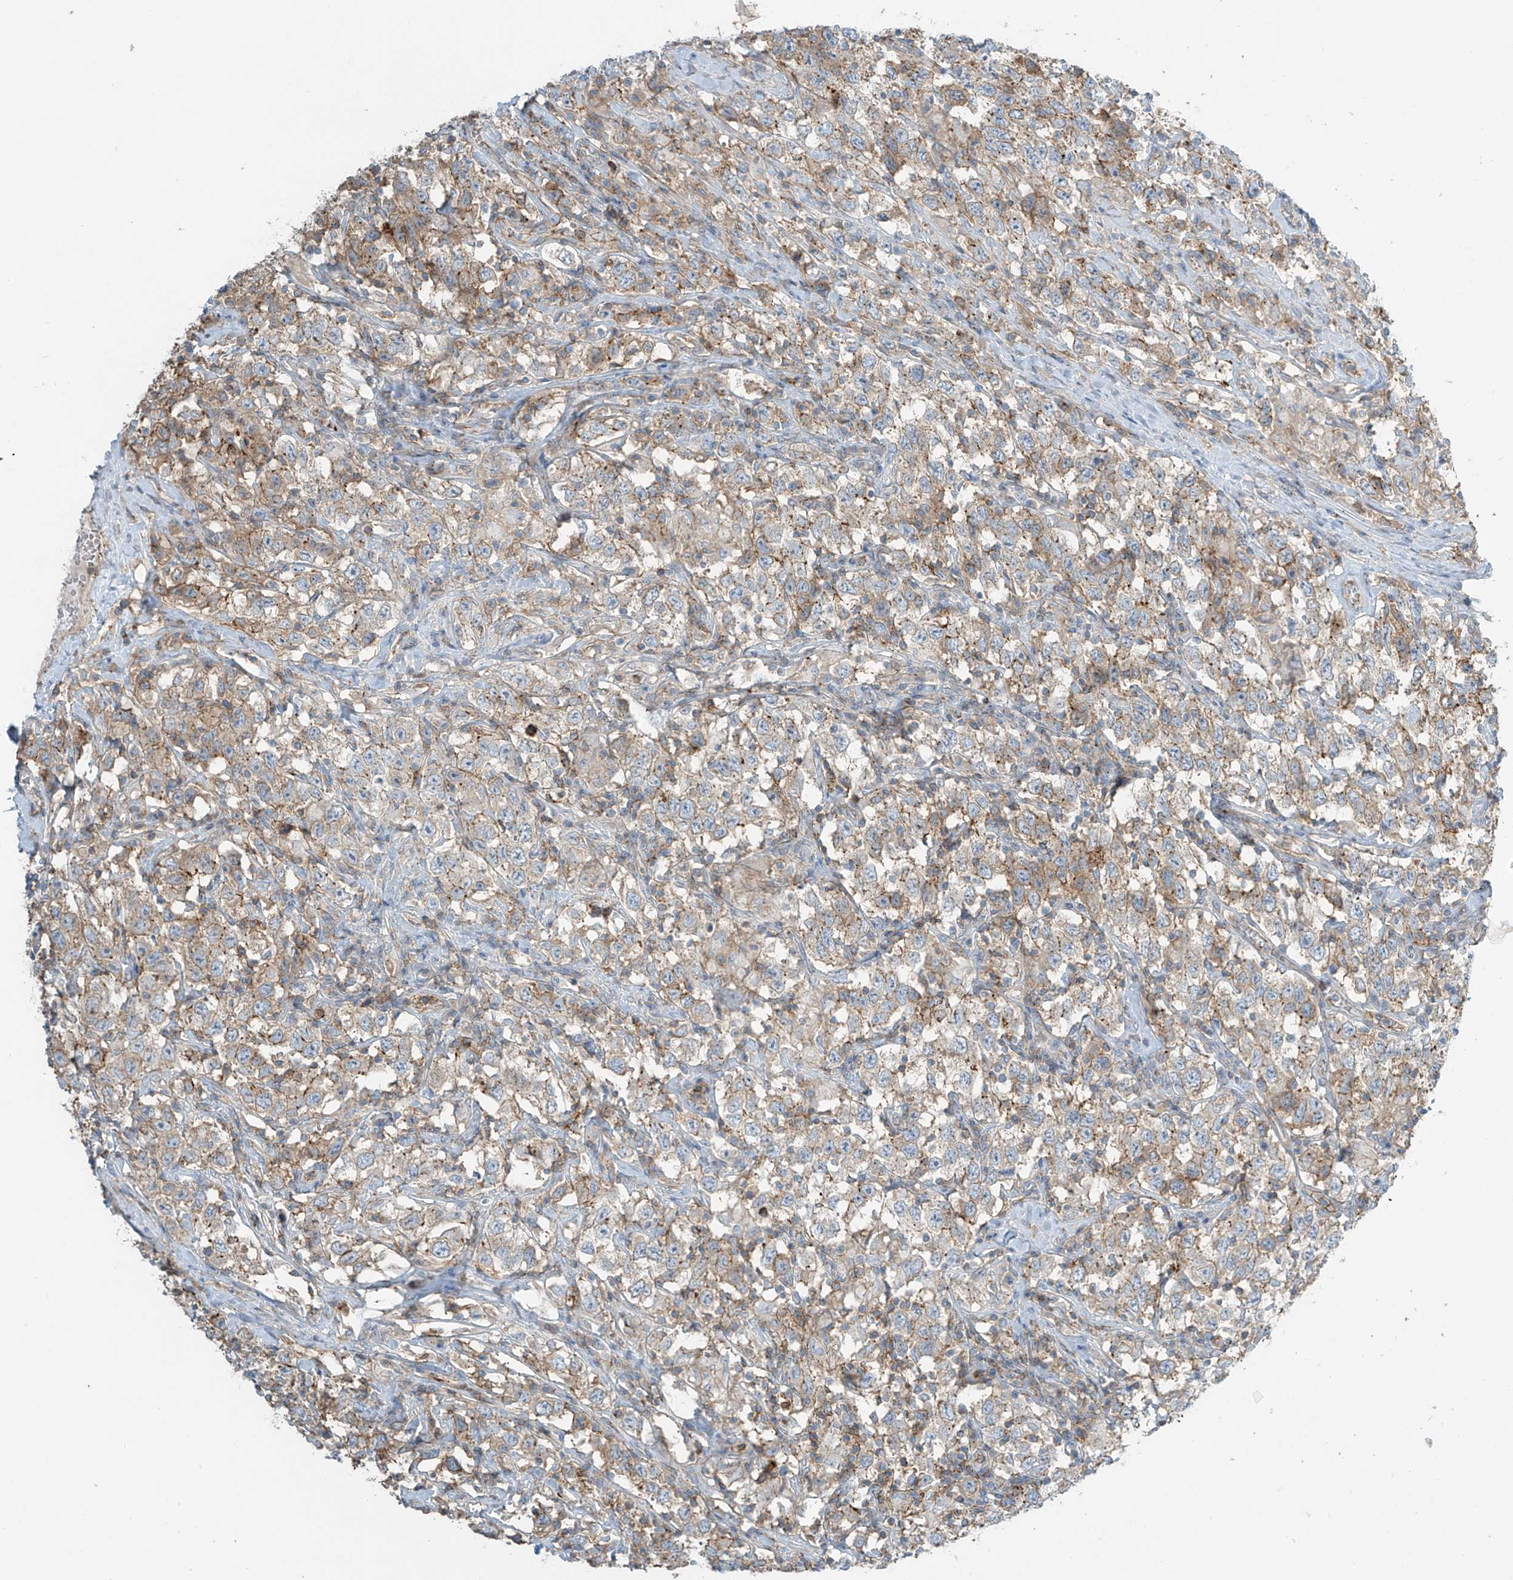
{"staining": {"intensity": "moderate", "quantity": "25%-75%", "location": "cytoplasmic/membranous"}, "tissue": "testis cancer", "cell_type": "Tumor cells", "image_type": "cancer", "snomed": [{"axis": "morphology", "description": "Seminoma, NOS"}, {"axis": "topography", "description": "Testis"}], "caption": "Immunohistochemical staining of human seminoma (testis) displays medium levels of moderate cytoplasmic/membranous protein positivity in approximately 25%-75% of tumor cells. (Brightfield microscopy of DAB IHC at high magnification).", "gene": "SLC9A2", "patient": {"sex": "male", "age": 41}}